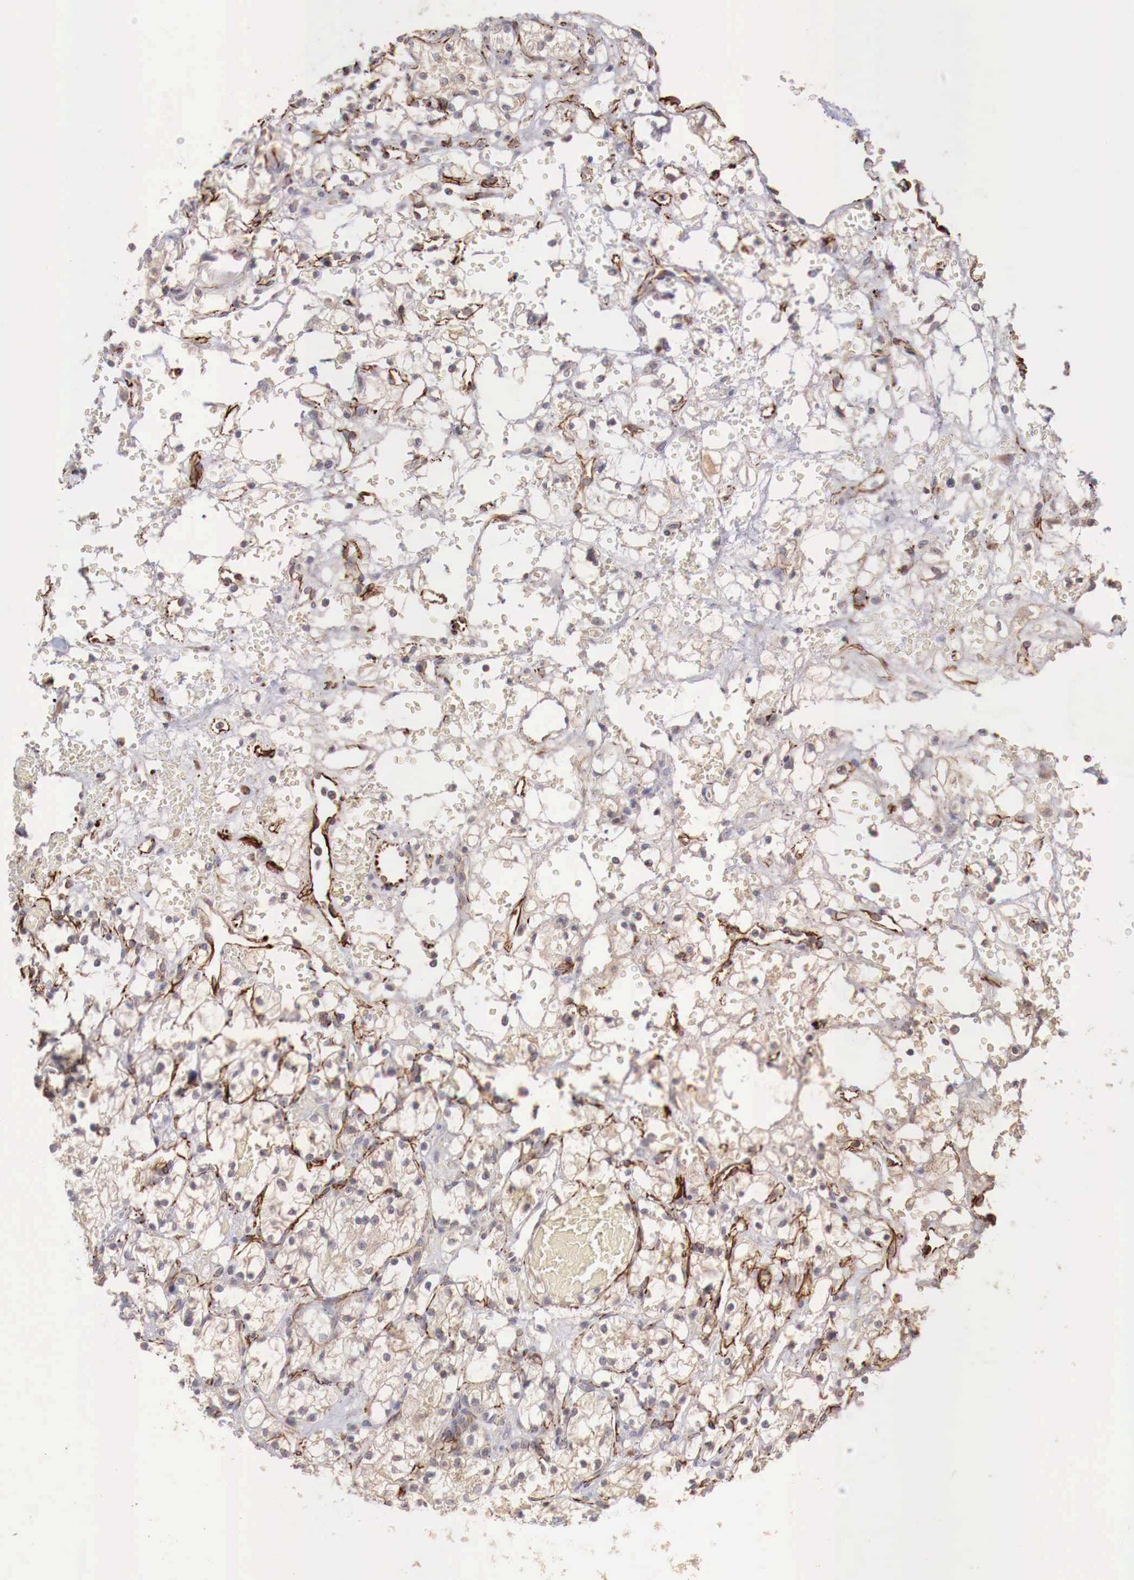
{"staining": {"intensity": "negative", "quantity": "none", "location": "none"}, "tissue": "renal cancer", "cell_type": "Tumor cells", "image_type": "cancer", "snomed": [{"axis": "morphology", "description": "Adenocarcinoma, NOS"}, {"axis": "topography", "description": "Kidney"}], "caption": "An image of human renal adenocarcinoma is negative for staining in tumor cells.", "gene": "WT1", "patient": {"sex": "female", "age": 60}}